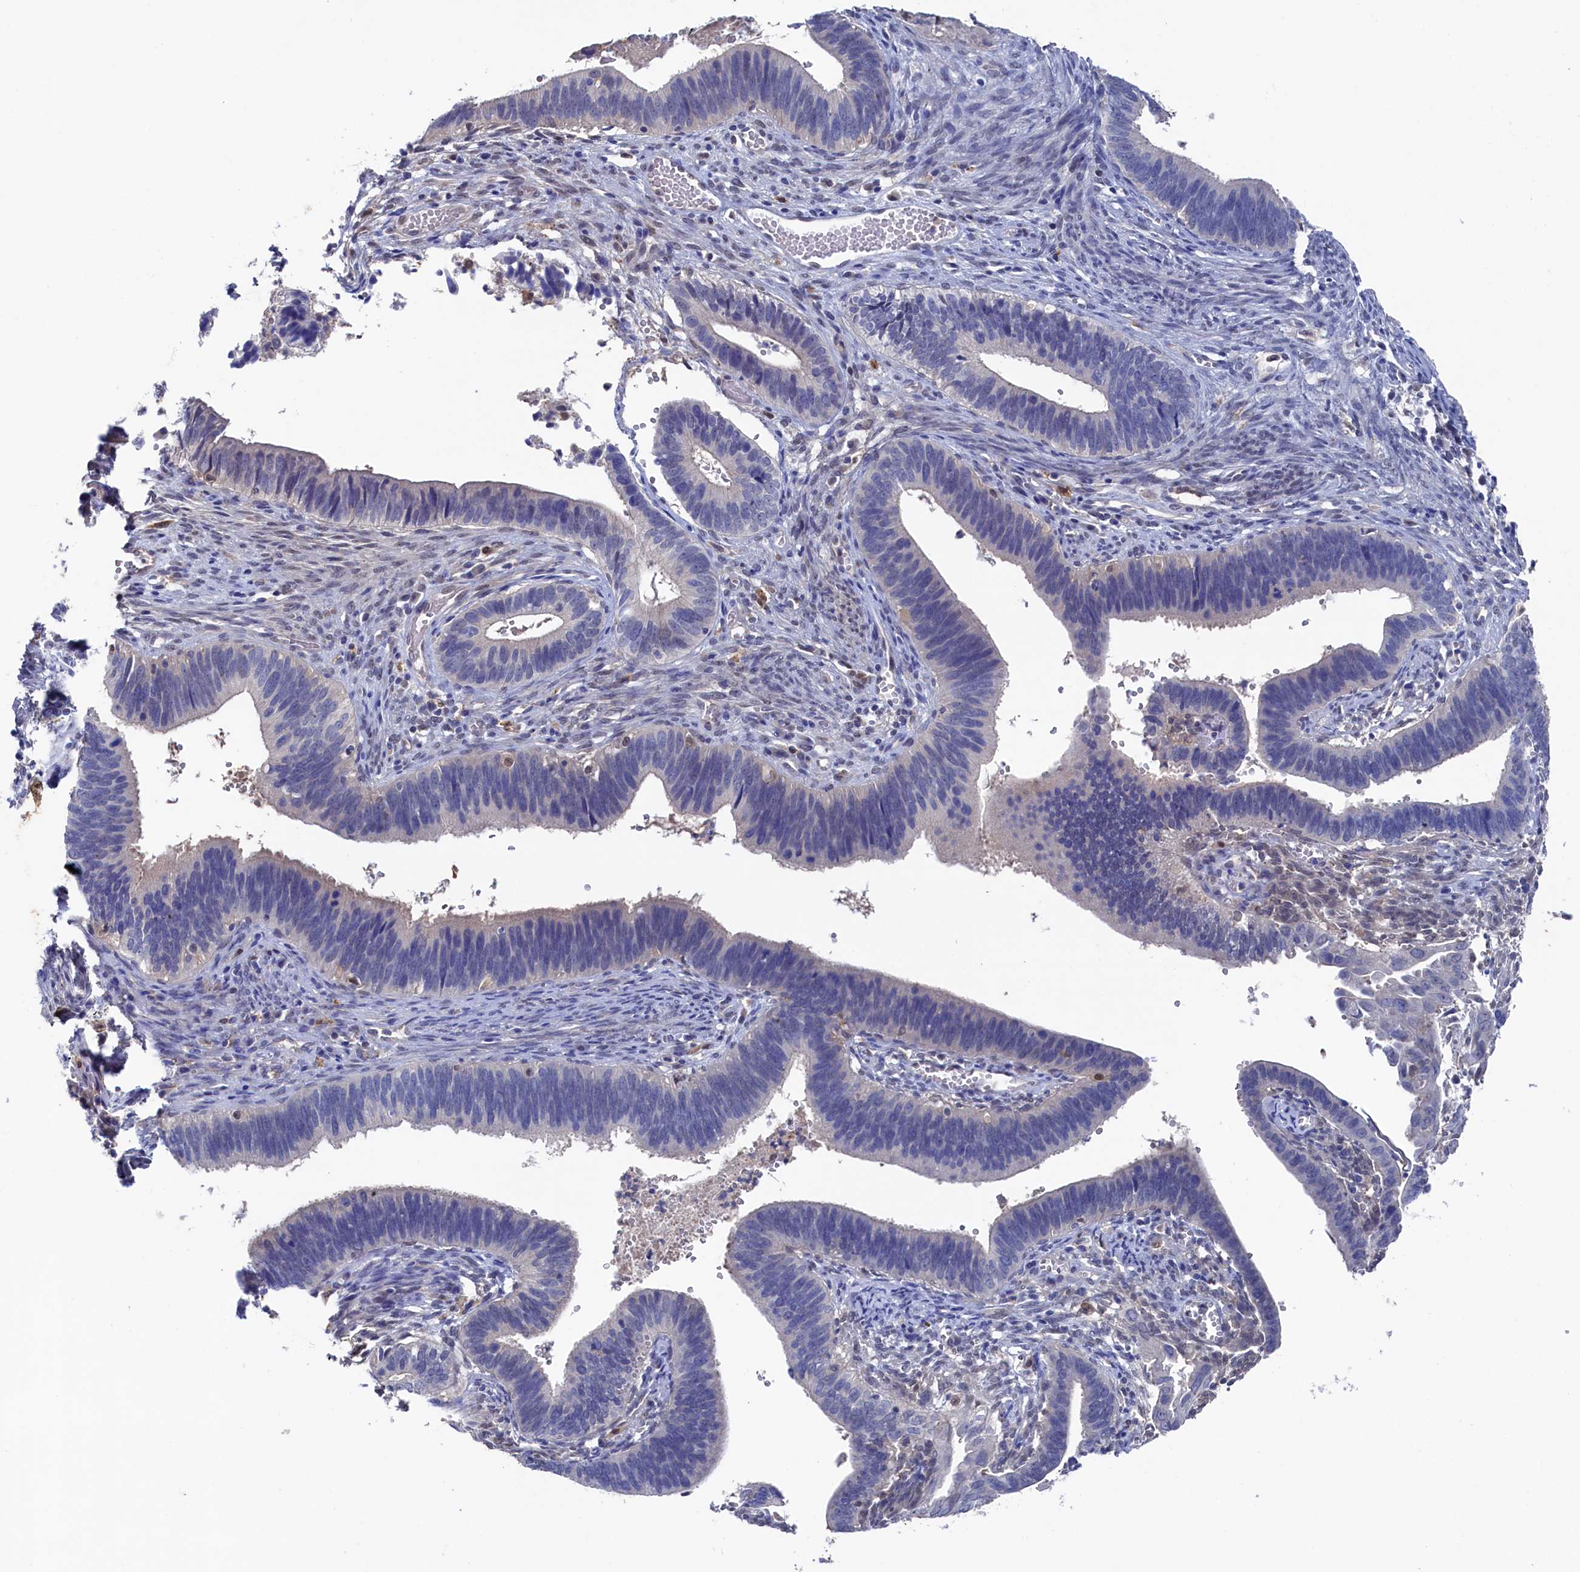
{"staining": {"intensity": "negative", "quantity": "none", "location": "none"}, "tissue": "cervical cancer", "cell_type": "Tumor cells", "image_type": "cancer", "snomed": [{"axis": "morphology", "description": "Adenocarcinoma, NOS"}, {"axis": "topography", "description": "Cervix"}], "caption": "A photomicrograph of human cervical cancer is negative for staining in tumor cells. (Brightfield microscopy of DAB (3,3'-diaminobenzidine) IHC at high magnification).", "gene": "RNH1", "patient": {"sex": "female", "age": 42}}